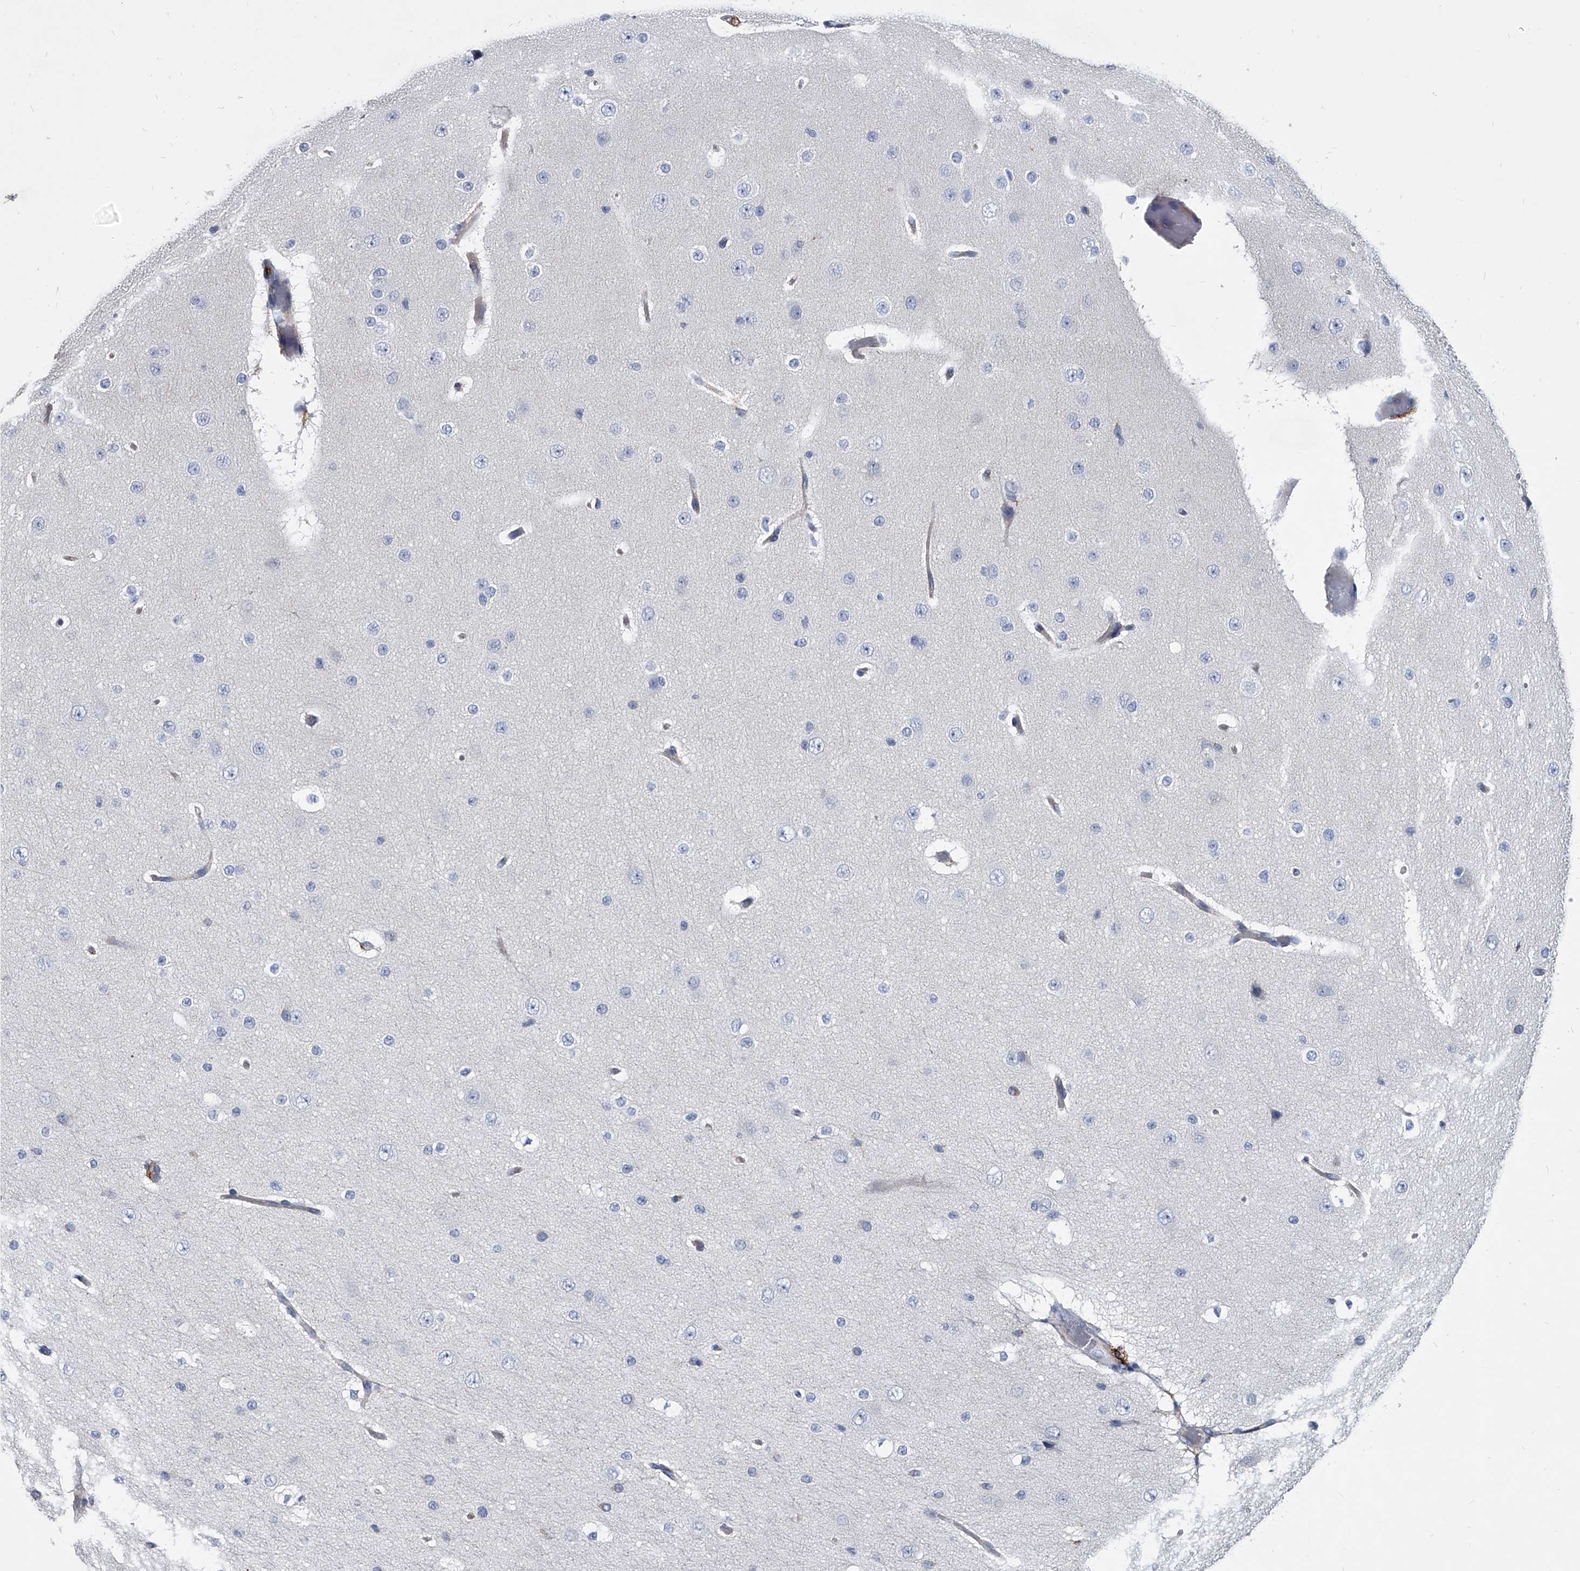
{"staining": {"intensity": "negative", "quantity": "none", "location": "none"}, "tissue": "cerebral cortex", "cell_type": "Endothelial cells", "image_type": "normal", "snomed": [{"axis": "morphology", "description": "Normal tissue, NOS"}, {"axis": "morphology", "description": "Developmental malformation"}, {"axis": "topography", "description": "Cerebral cortex"}], "caption": "Immunohistochemical staining of unremarkable cerebral cortex shows no significant positivity in endothelial cells.", "gene": "SPP1", "patient": {"sex": "female", "age": 30}}